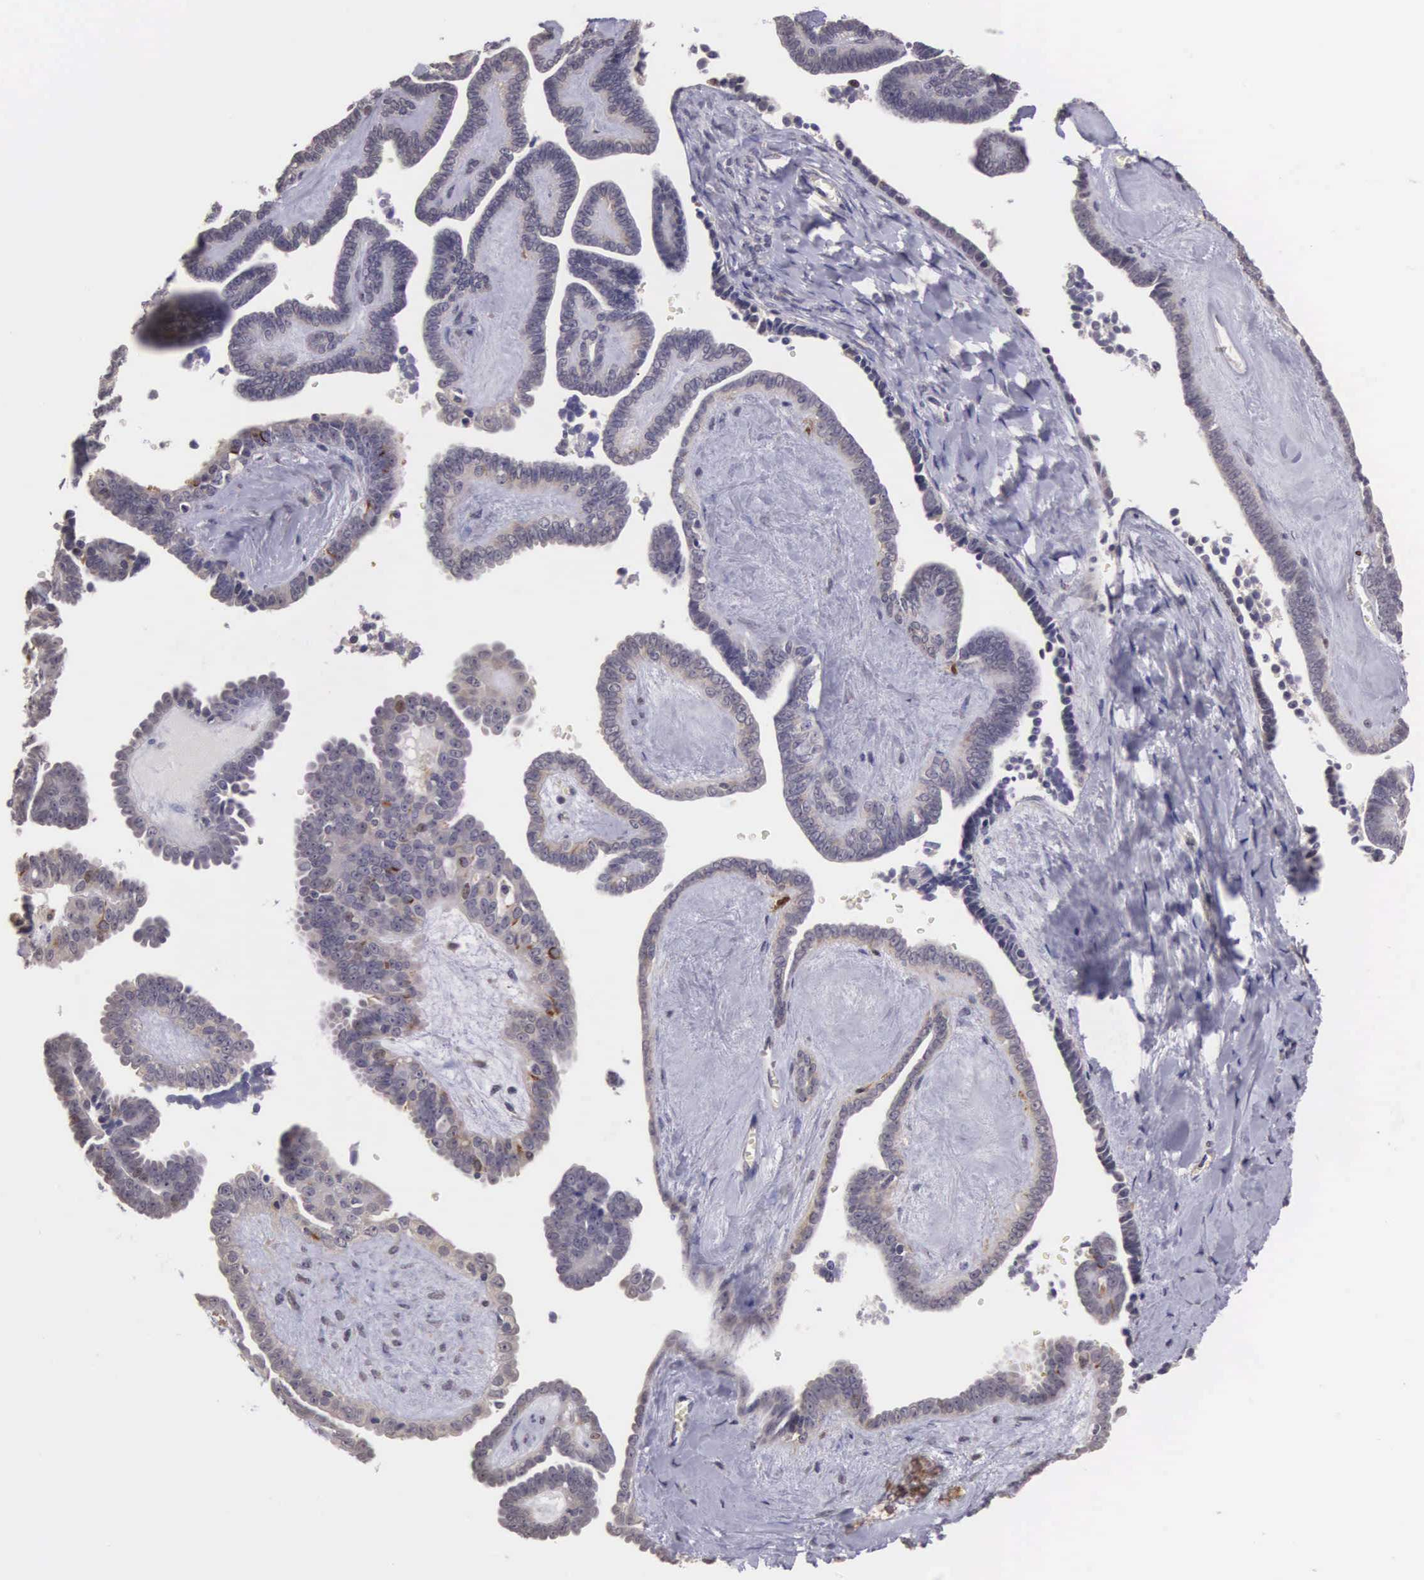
{"staining": {"intensity": "weak", "quantity": ">75%", "location": "cytoplasmic/membranous,nuclear"}, "tissue": "ovarian cancer", "cell_type": "Tumor cells", "image_type": "cancer", "snomed": [{"axis": "morphology", "description": "Cystadenocarcinoma, serous, NOS"}, {"axis": "topography", "description": "Ovary"}], "caption": "Brown immunohistochemical staining in human ovarian cancer demonstrates weak cytoplasmic/membranous and nuclear expression in approximately >75% of tumor cells.", "gene": "CDC45", "patient": {"sex": "female", "age": 71}}